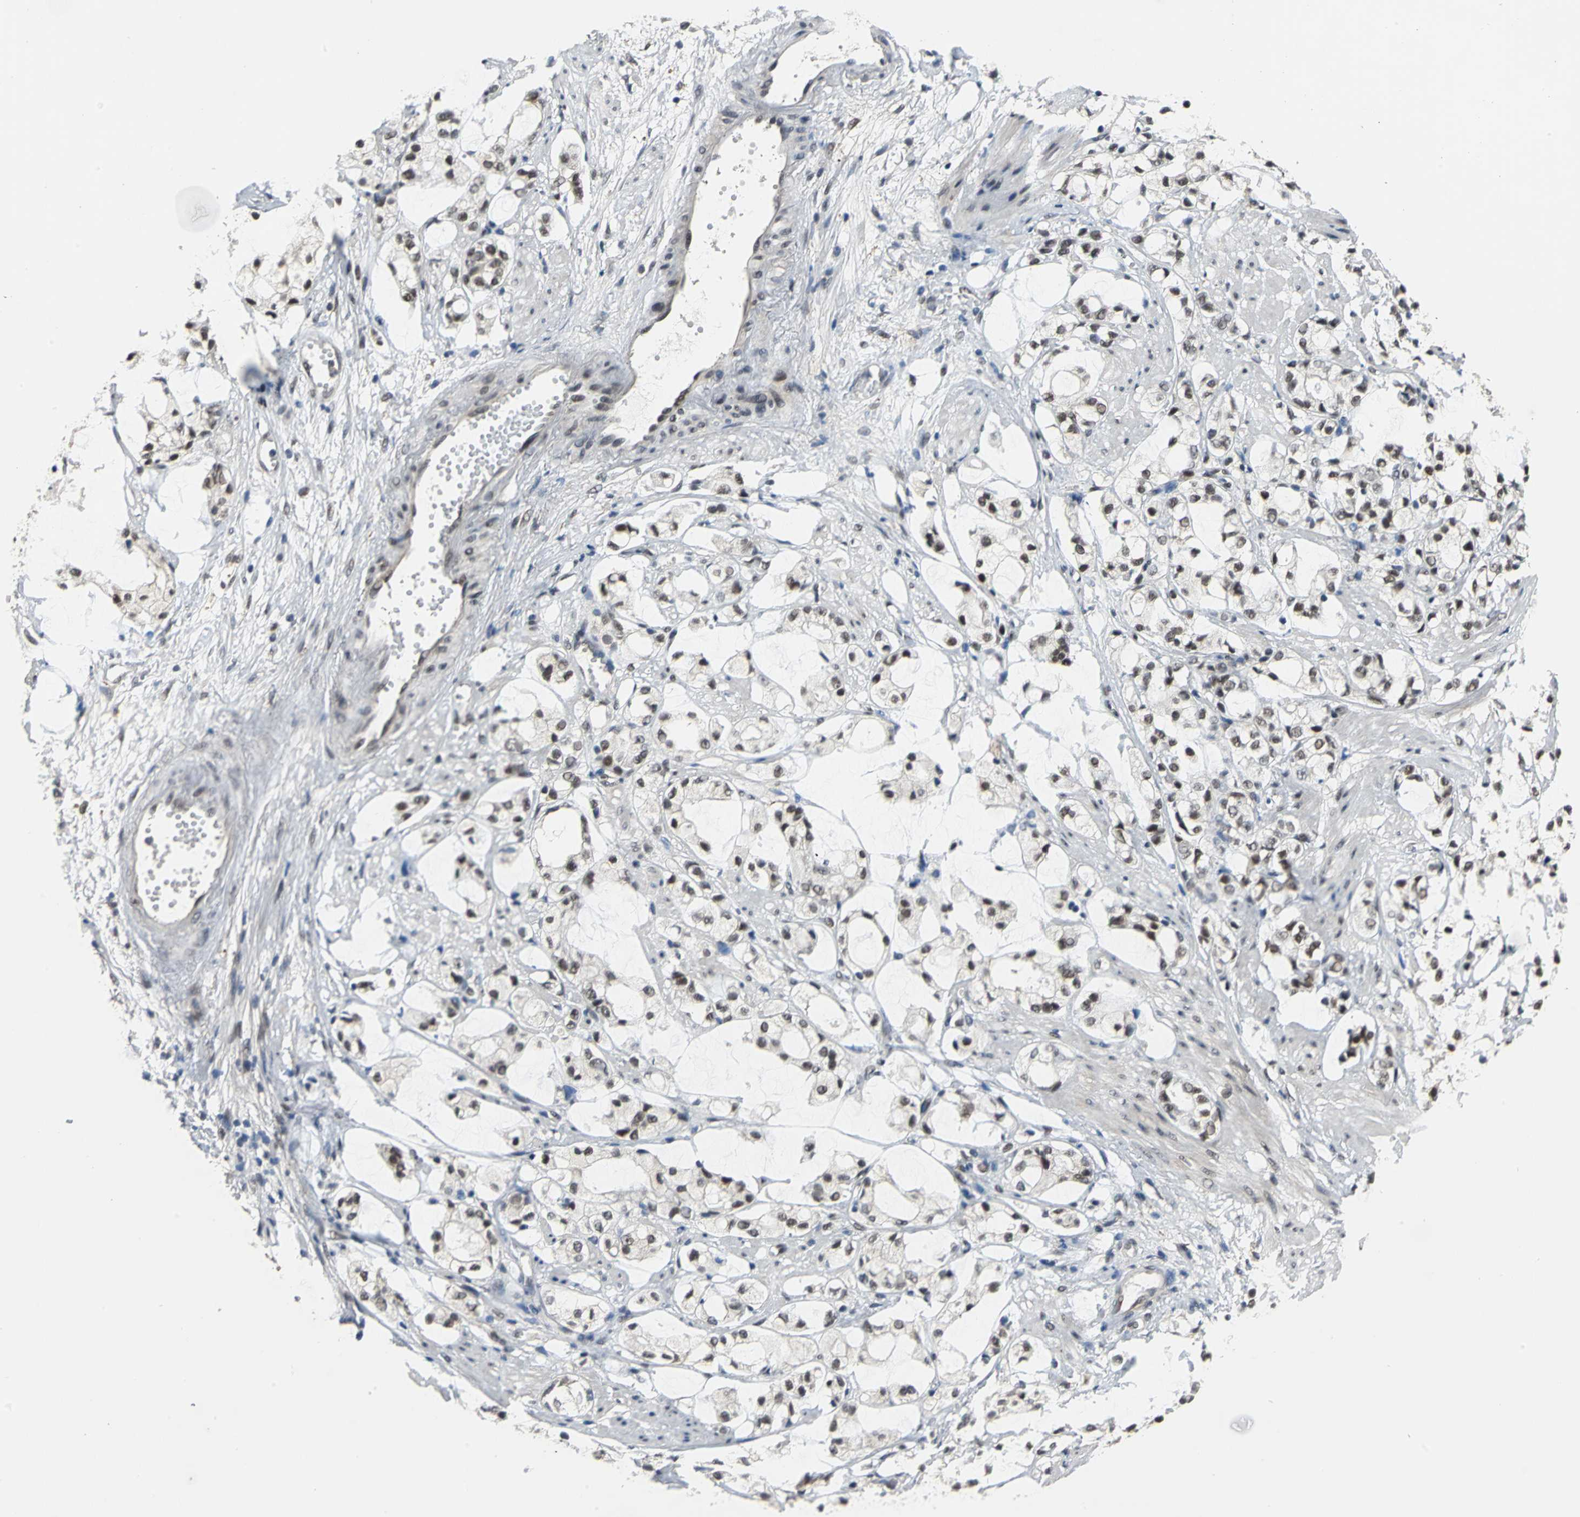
{"staining": {"intensity": "moderate", "quantity": "25%-75%", "location": "nuclear"}, "tissue": "prostate cancer", "cell_type": "Tumor cells", "image_type": "cancer", "snomed": [{"axis": "morphology", "description": "Adenocarcinoma, High grade"}, {"axis": "topography", "description": "Prostate"}], "caption": "Human prostate cancer (adenocarcinoma (high-grade)) stained with a brown dye reveals moderate nuclear positive expression in about 25%-75% of tumor cells.", "gene": "ELF2", "patient": {"sex": "male", "age": 85}}